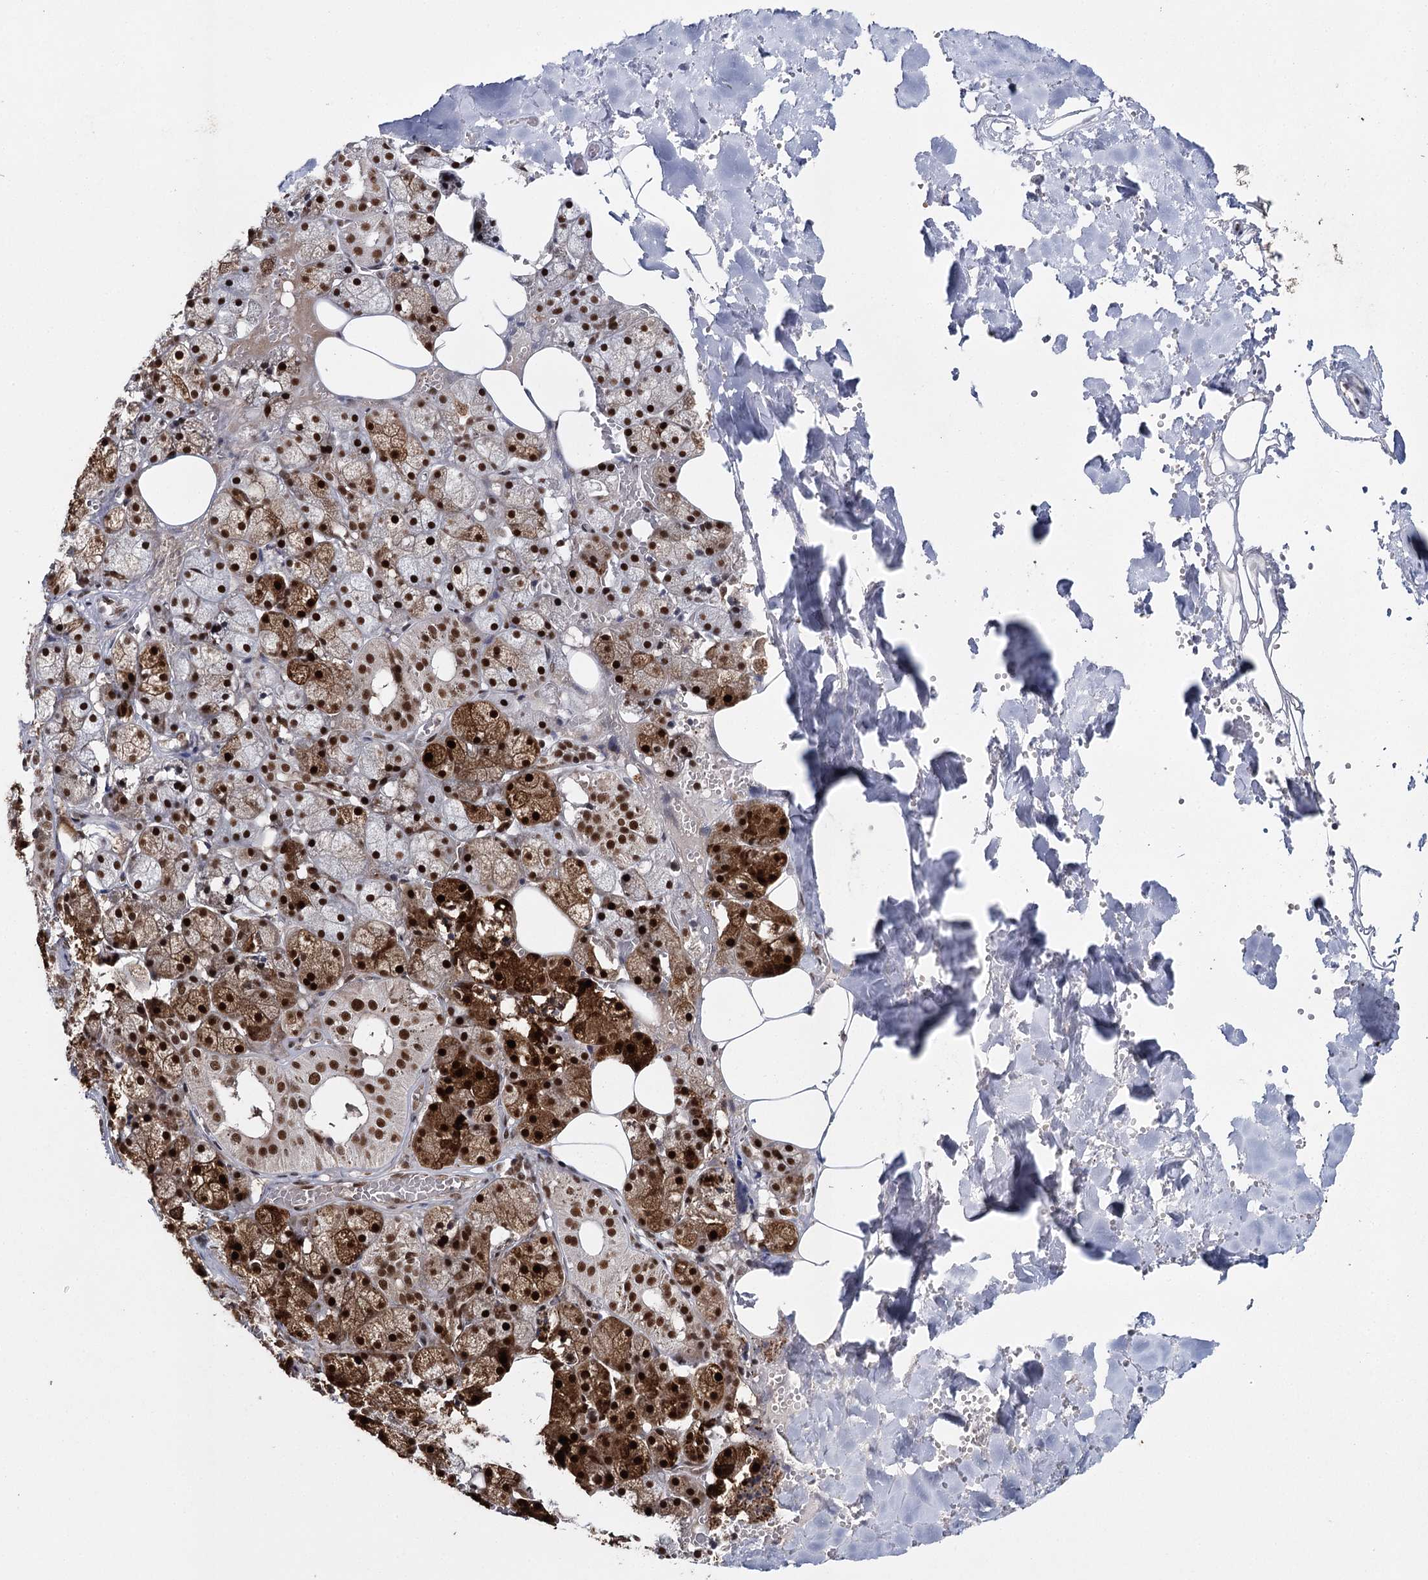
{"staining": {"intensity": "strong", "quantity": ">75%", "location": "cytoplasmic/membranous,nuclear"}, "tissue": "salivary gland", "cell_type": "Glandular cells", "image_type": "normal", "snomed": [{"axis": "morphology", "description": "Normal tissue, NOS"}, {"axis": "topography", "description": "Salivary gland"}], "caption": "Immunohistochemistry of normal salivary gland exhibits high levels of strong cytoplasmic/membranous,nuclear staining in about >75% of glandular cells. (DAB = brown stain, brightfield microscopy at high magnification).", "gene": "SCAF8", "patient": {"sex": "male", "age": 62}}